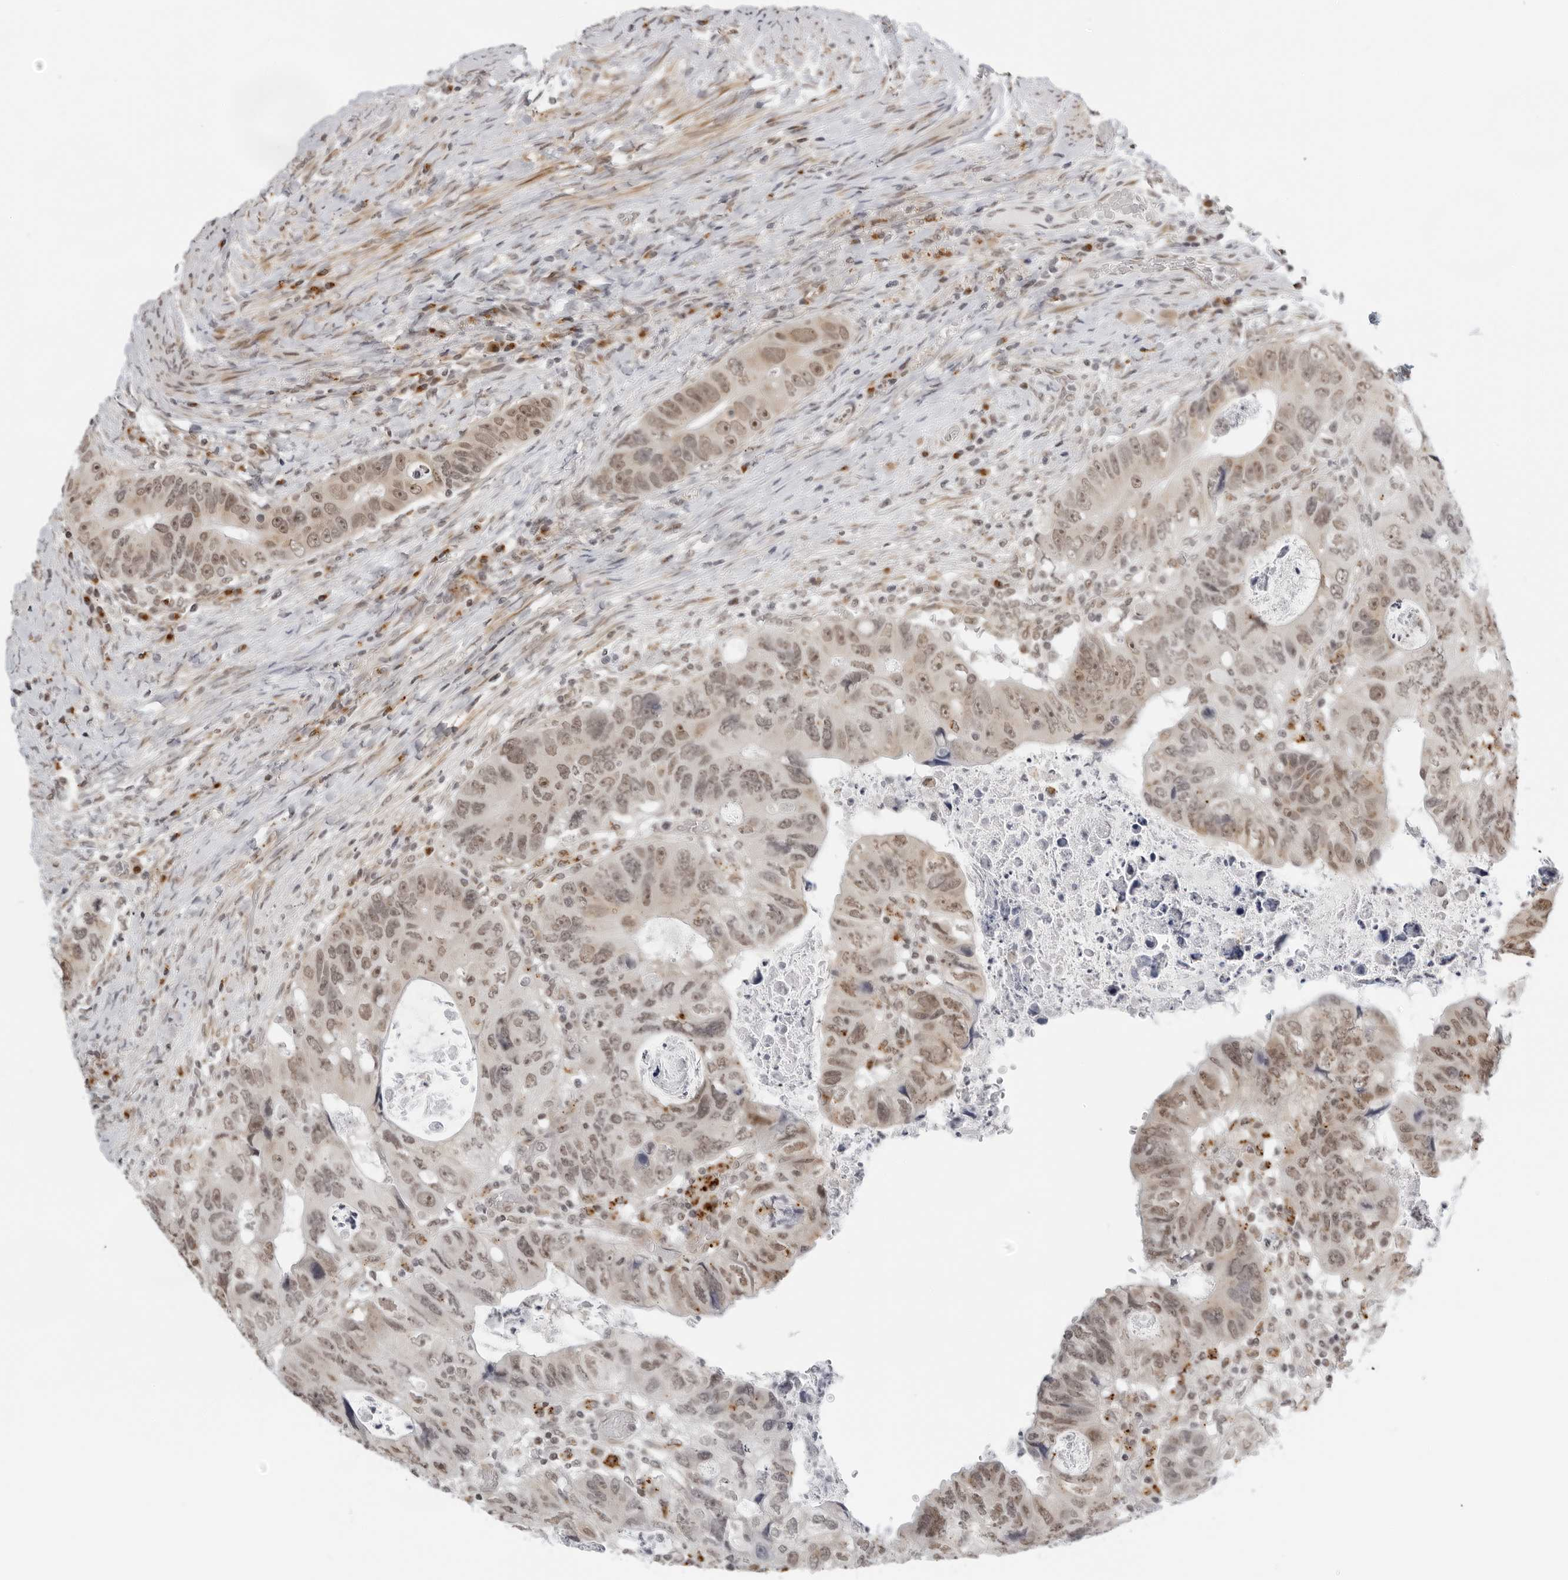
{"staining": {"intensity": "moderate", "quantity": ">75%", "location": "nuclear"}, "tissue": "colorectal cancer", "cell_type": "Tumor cells", "image_type": "cancer", "snomed": [{"axis": "morphology", "description": "Adenocarcinoma, NOS"}, {"axis": "topography", "description": "Rectum"}], "caption": "Protein expression analysis of human colorectal cancer (adenocarcinoma) reveals moderate nuclear expression in about >75% of tumor cells.", "gene": "TOX4", "patient": {"sex": "male", "age": 59}}